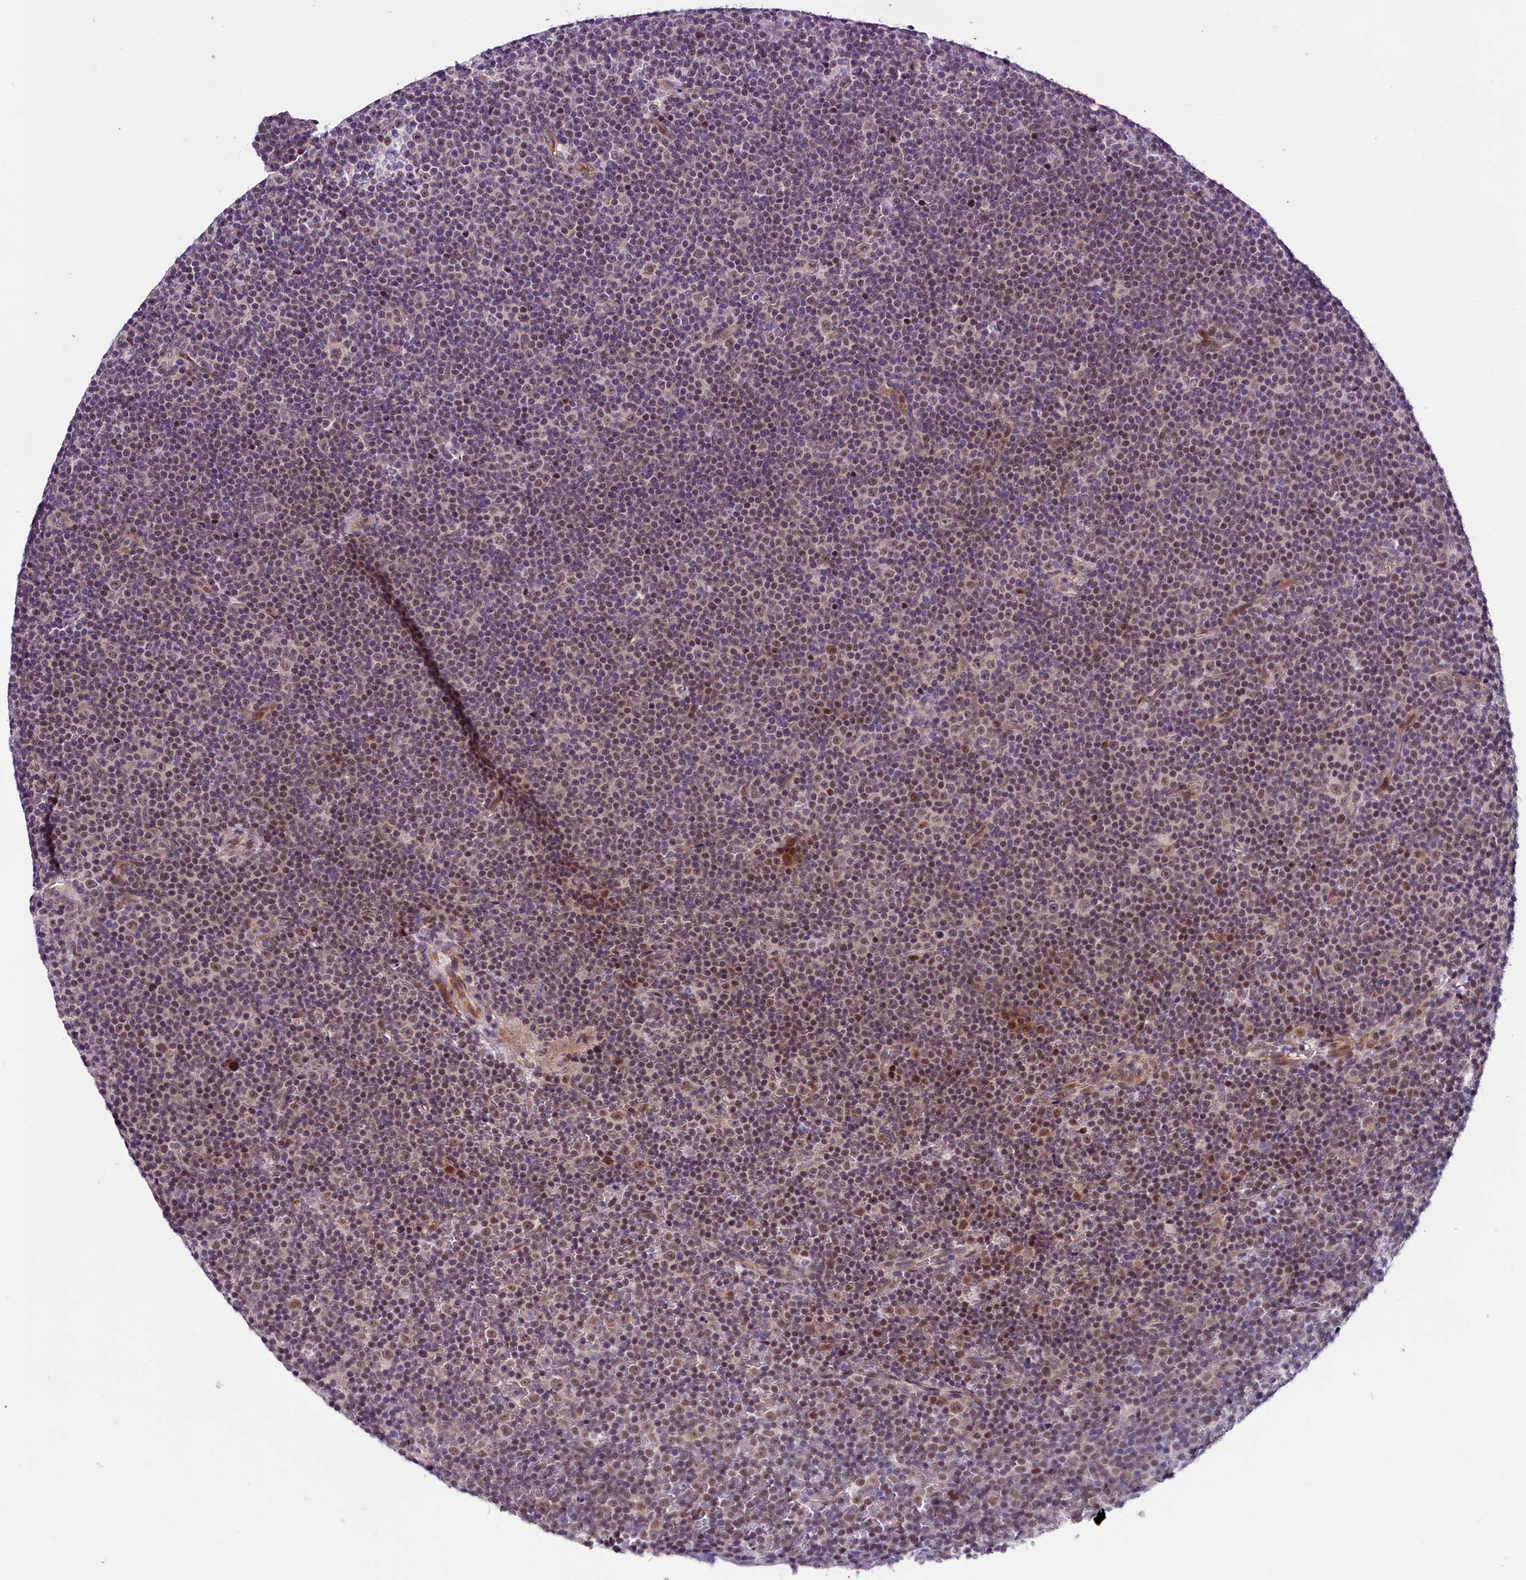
{"staining": {"intensity": "weak", "quantity": "<25%", "location": "nuclear"}, "tissue": "lymphoma", "cell_type": "Tumor cells", "image_type": "cancer", "snomed": [{"axis": "morphology", "description": "Malignant lymphoma, non-Hodgkin's type, Low grade"}, {"axis": "topography", "description": "Lymph node"}], "caption": "Tumor cells show no significant expression in lymphoma.", "gene": "CCDC106", "patient": {"sex": "female", "age": 67}}